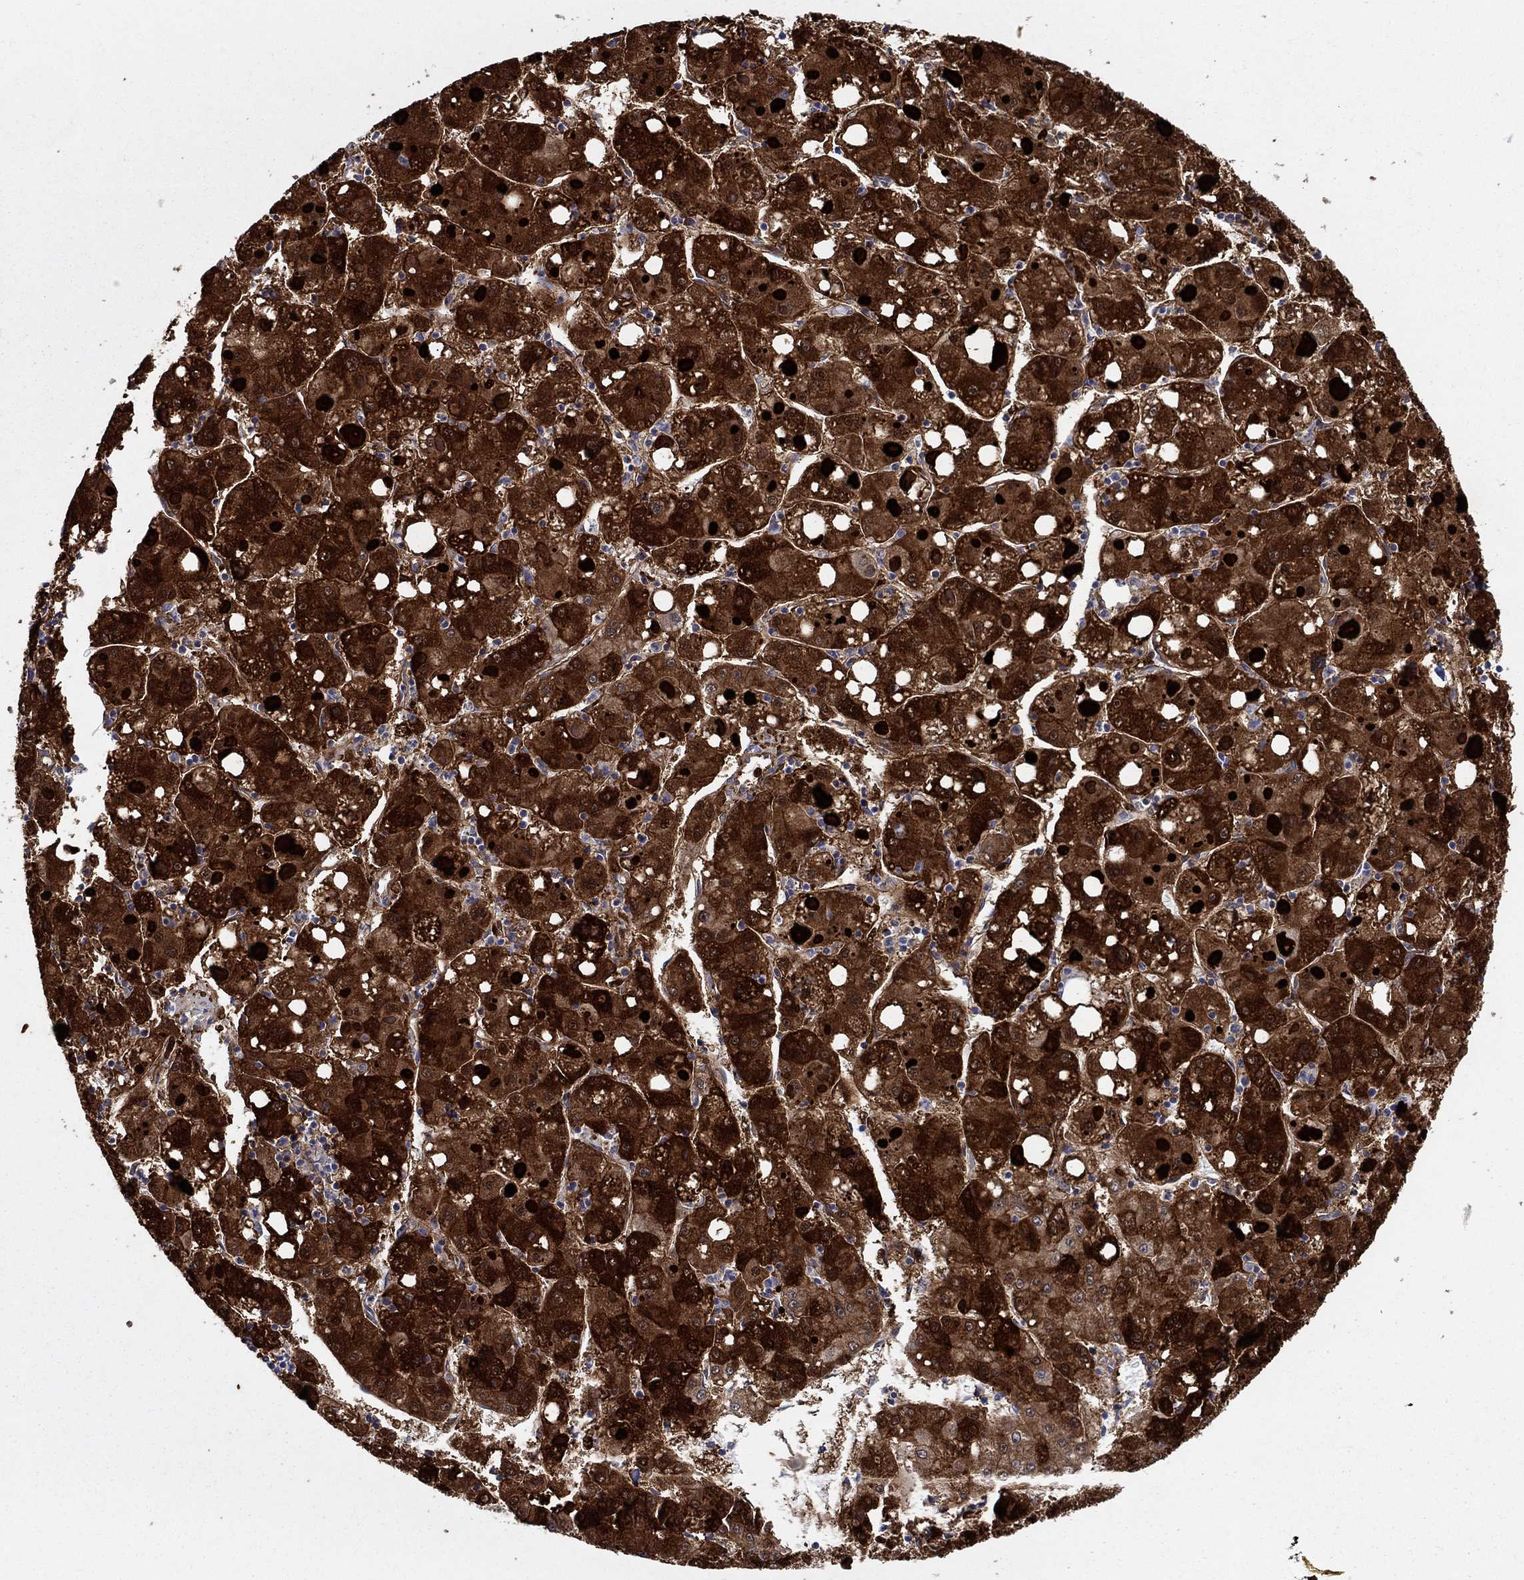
{"staining": {"intensity": "strong", "quantity": ">75%", "location": "cytoplasmic/membranous,nuclear"}, "tissue": "liver cancer", "cell_type": "Tumor cells", "image_type": "cancer", "snomed": [{"axis": "morphology", "description": "Carcinoma, Hepatocellular, NOS"}, {"axis": "topography", "description": "Liver"}], "caption": "Brown immunohistochemical staining in human liver hepatocellular carcinoma shows strong cytoplasmic/membranous and nuclear staining in approximately >75% of tumor cells. The protein of interest is stained brown, and the nuclei are stained in blue (DAB (3,3'-diaminobenzidine) IHC with brightfield microscopy, high magnification).", "gene": "AKR1C2", "patient": {"sex": "male", "age": 73}}